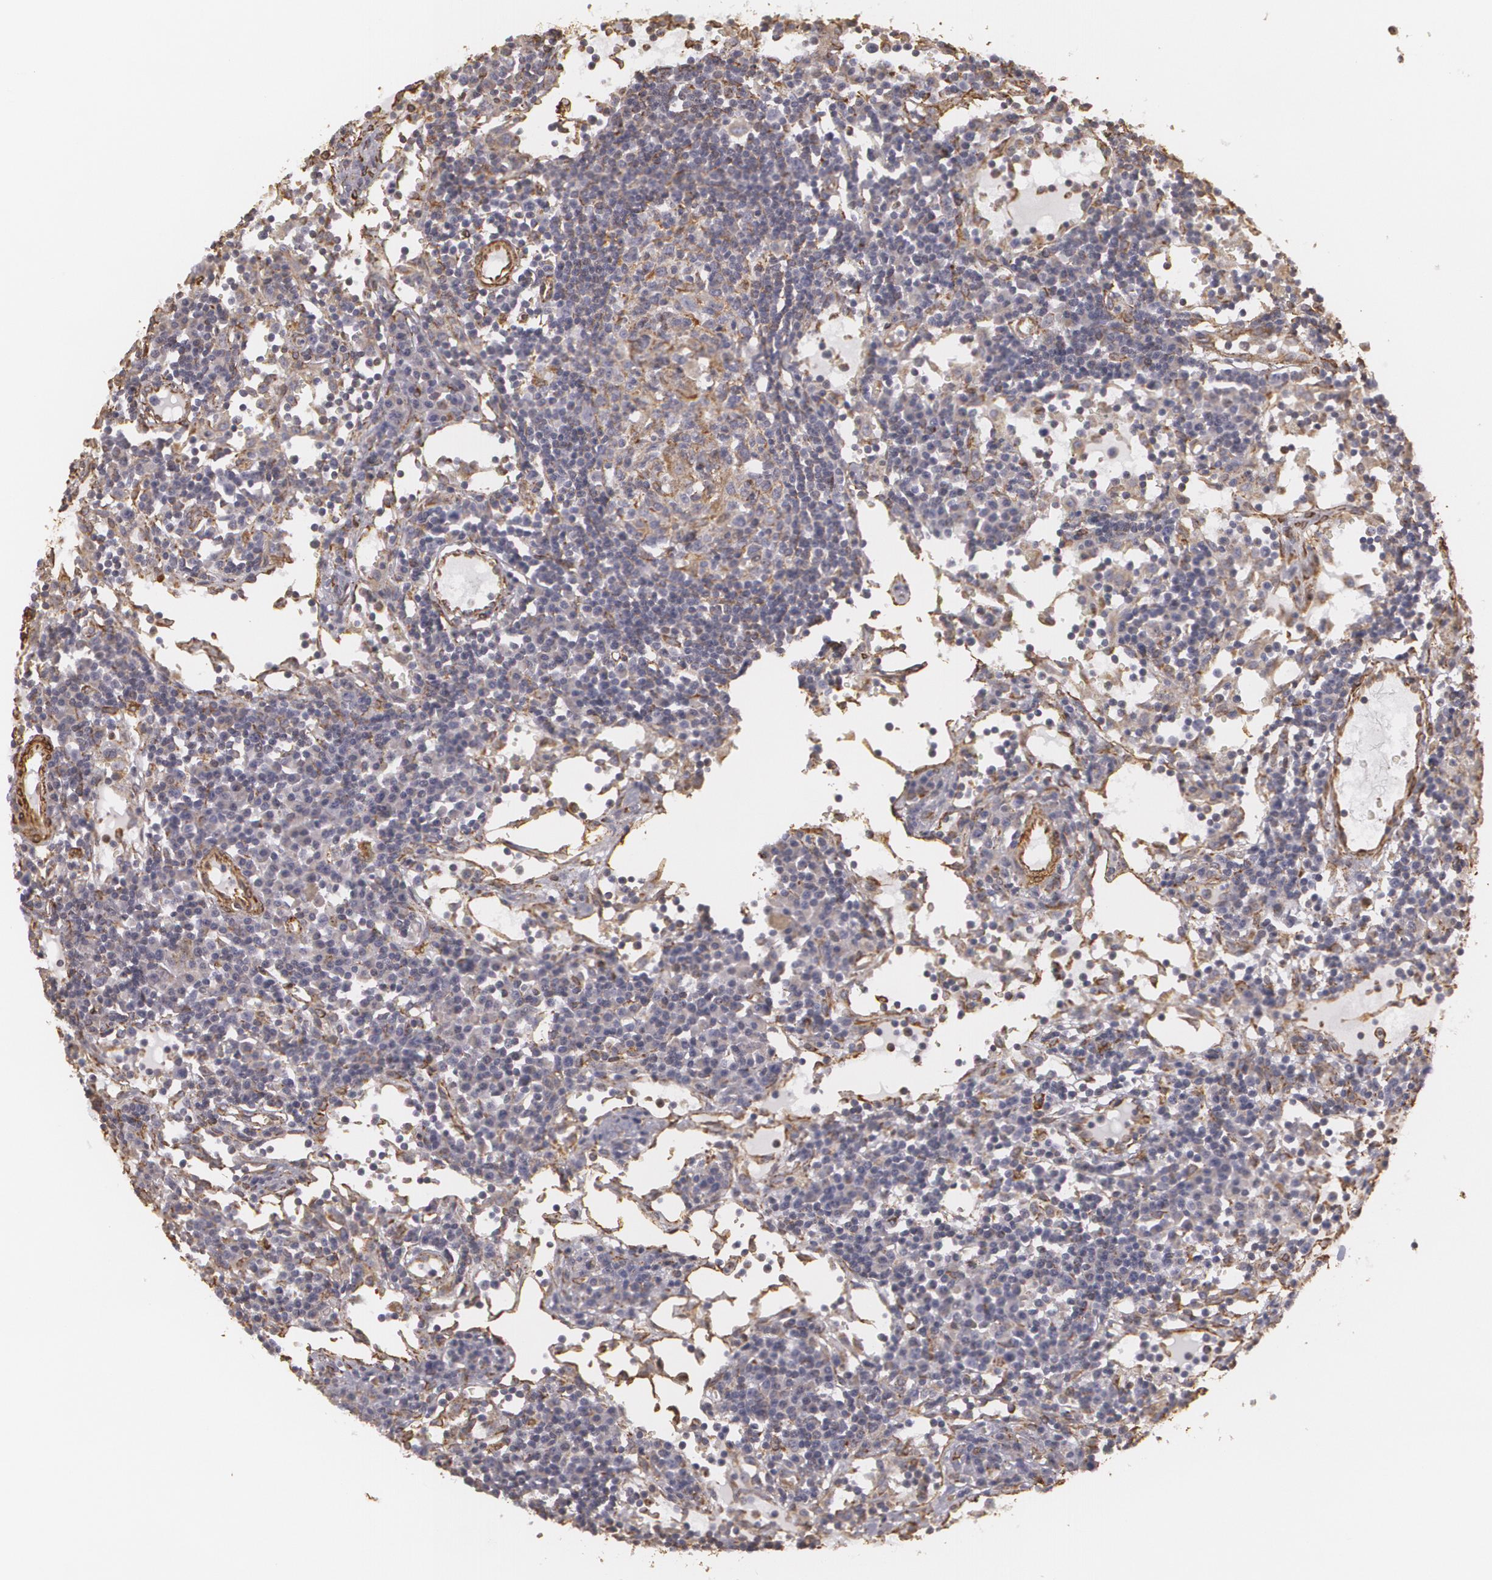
{"staining": {"intensity": "moderate", "quantity": "25%-75%", "location": "cytoplasmic/membranous"}, "tissue": "lymph node", "cell_type": "Germinal center cells", "image_type": "normal", "snomed": [{"axis": "morphology", "description": "Normal tissue, NOS"}, {"axis": "topography", "description": "Lymph node"}], "caption": "DAB (3,3'-diaminobenzidine) immunohistochemical staining of unremarkable human lymph node displays moderate cytoplasmic/membranous protein staining in about 25%-75% of germinal center cells.", "gene": "CYB5R3", "patient": {"sex": "female", "age": 55}}